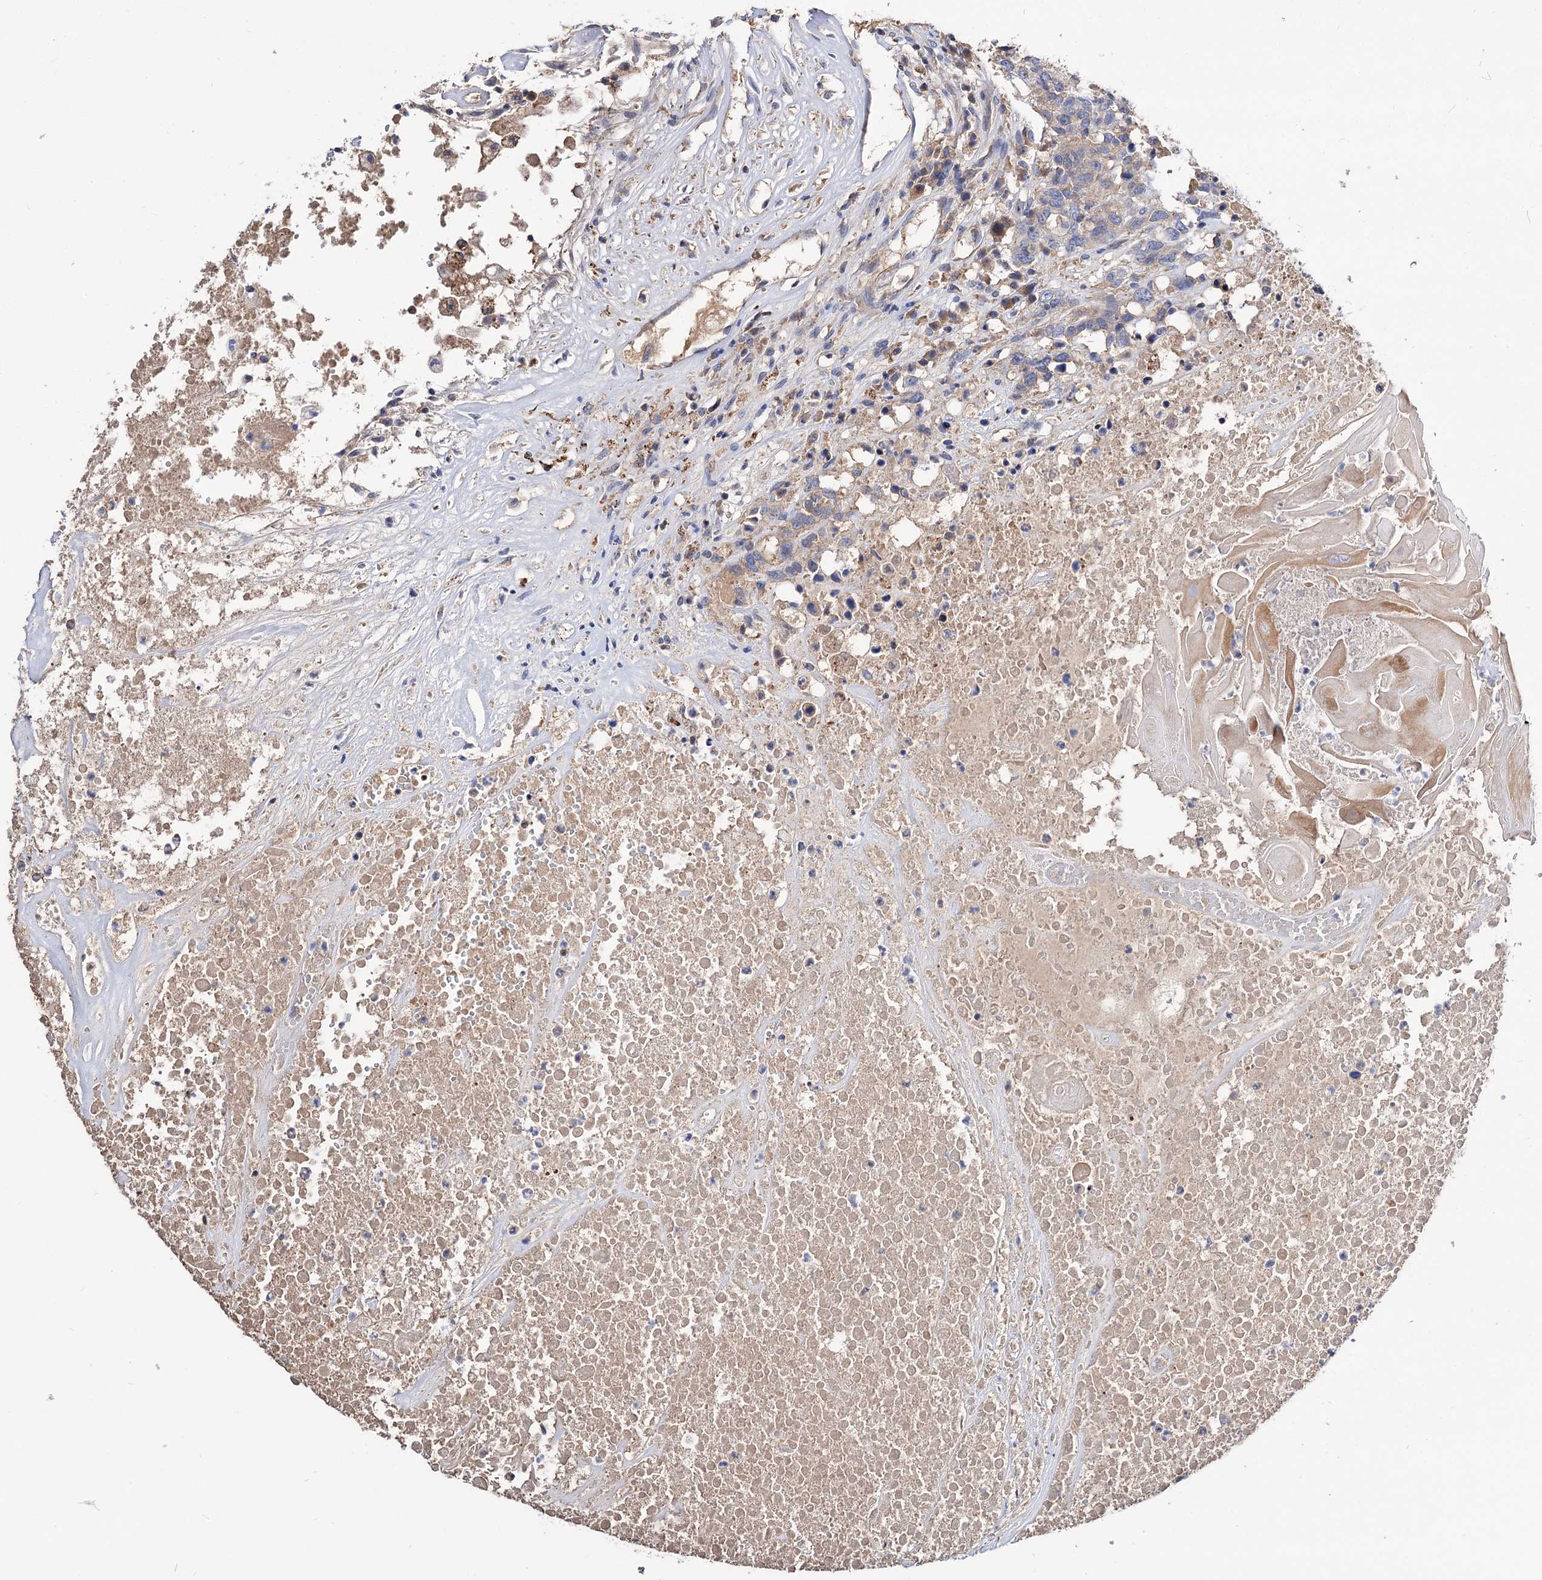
{"staining": {"intensity": "negative", "quantity": "none", "location": "none"}, "tissue": "head and neck cancer", "cell_type": "Tumor cells", "image_type": "cancer", "snomed": [{"axis": "morphology", "description": "Squamous cell carcinoma, NOS"}, {"axis": "topography", "description": "Head-Neck"}], "caption": "Tumor cells are negative for protein expression in human head and neck squamous cell carcinoma.", "gene": "NUDCD2", "patient": {"sex": "male", "age": 66}}